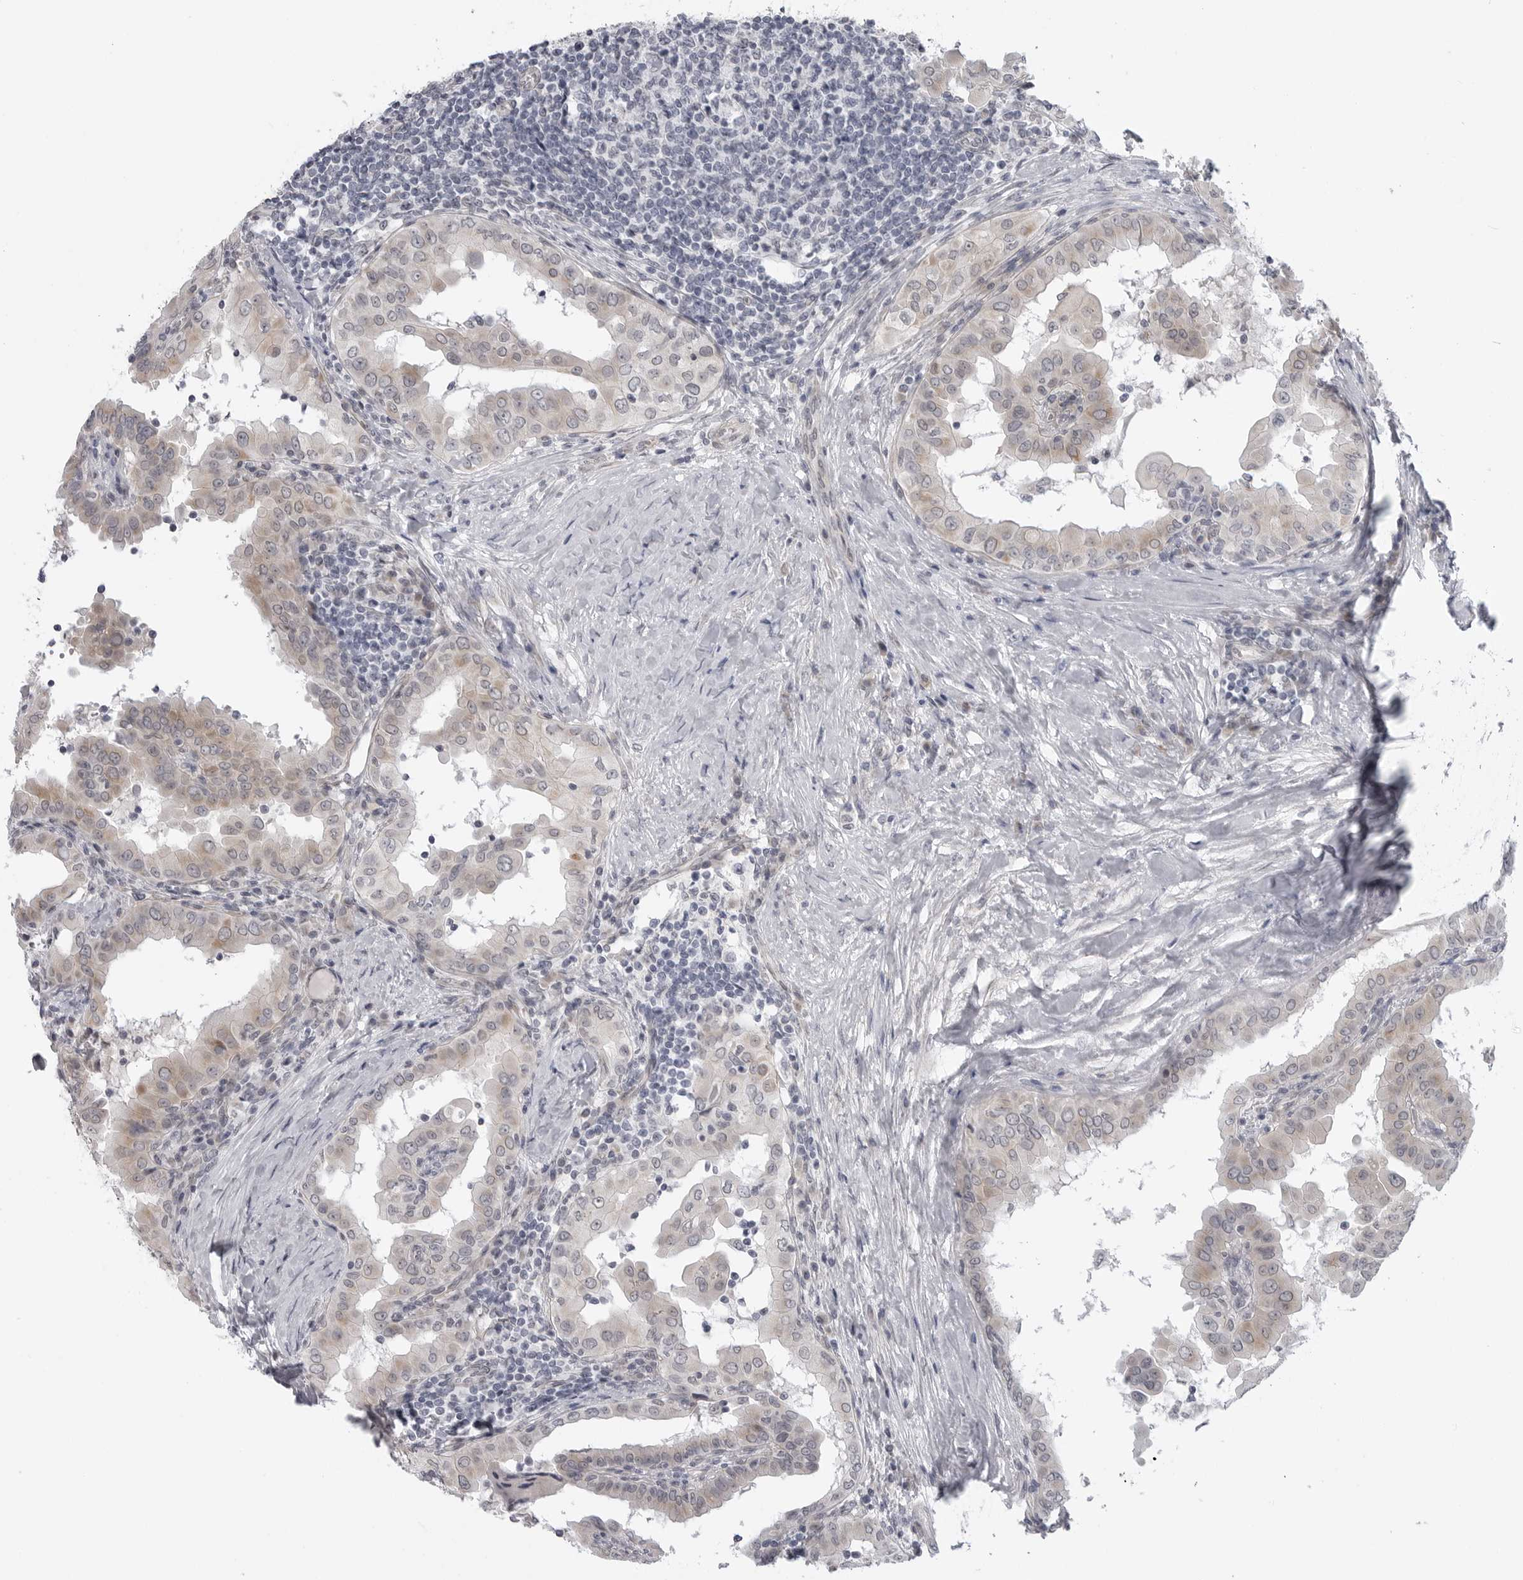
{"staining": {"intensity": "weak", "quantity": "<25%", "location": "cytoplasmic/membranous,nuclear"}, "tissue": "thyroid cancer", "cell_type": "Tumor cells", "image_type": "cancer", "snomed": [{"axis": "morphology", "description": "Papillary adenocarcinoma, NOS"}, {"axis": "topography", "description": "Thyroid gland"}], "caption": "DAB (3,3'-diaminobenzidine) immunohistochemical staining of thyroid papillary adenocarcinoma demonstrates no significant positivity in tumor cells.", "gene": "LRRC45", "patient": {"sex": "male", "age": 33}}